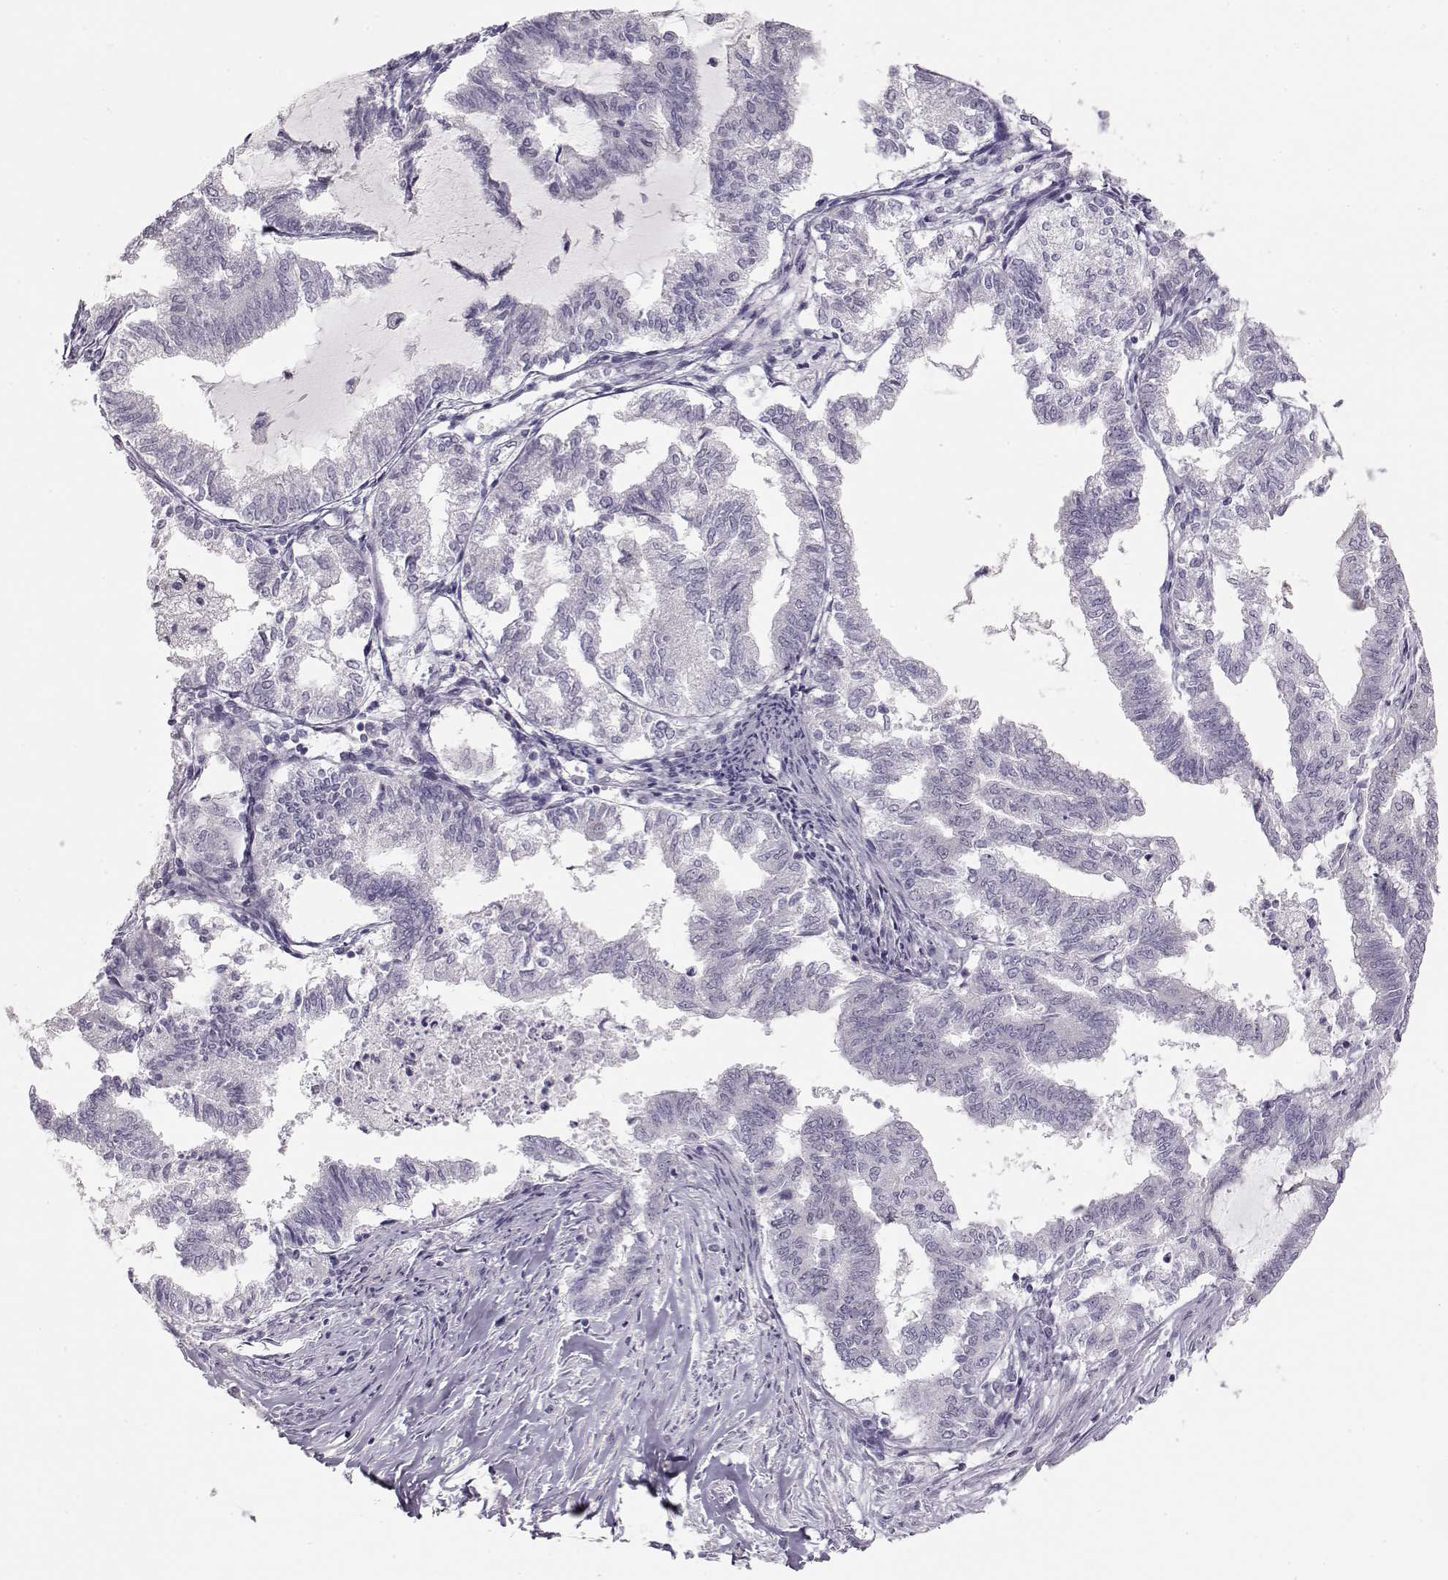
{"staining": {"intensity": "negative", "quantity": "none", "location": "none"}, "tissue": "endometrial cancer", "cell_type": "Tumor cells", "image_type": "cancer", "snomed": [{"axis": "morphology", "description": "Adenocarcinoma, NOS"}, {"axis": "topography", "description": "Endometrium"}], "caption": "This is an IHC histopathology image of human endometrial cancer (adenocarcinoma). There is no expression in tumor cells.", "gene": "FAM205A", "patient": {"sex": "female", "age": 79}}